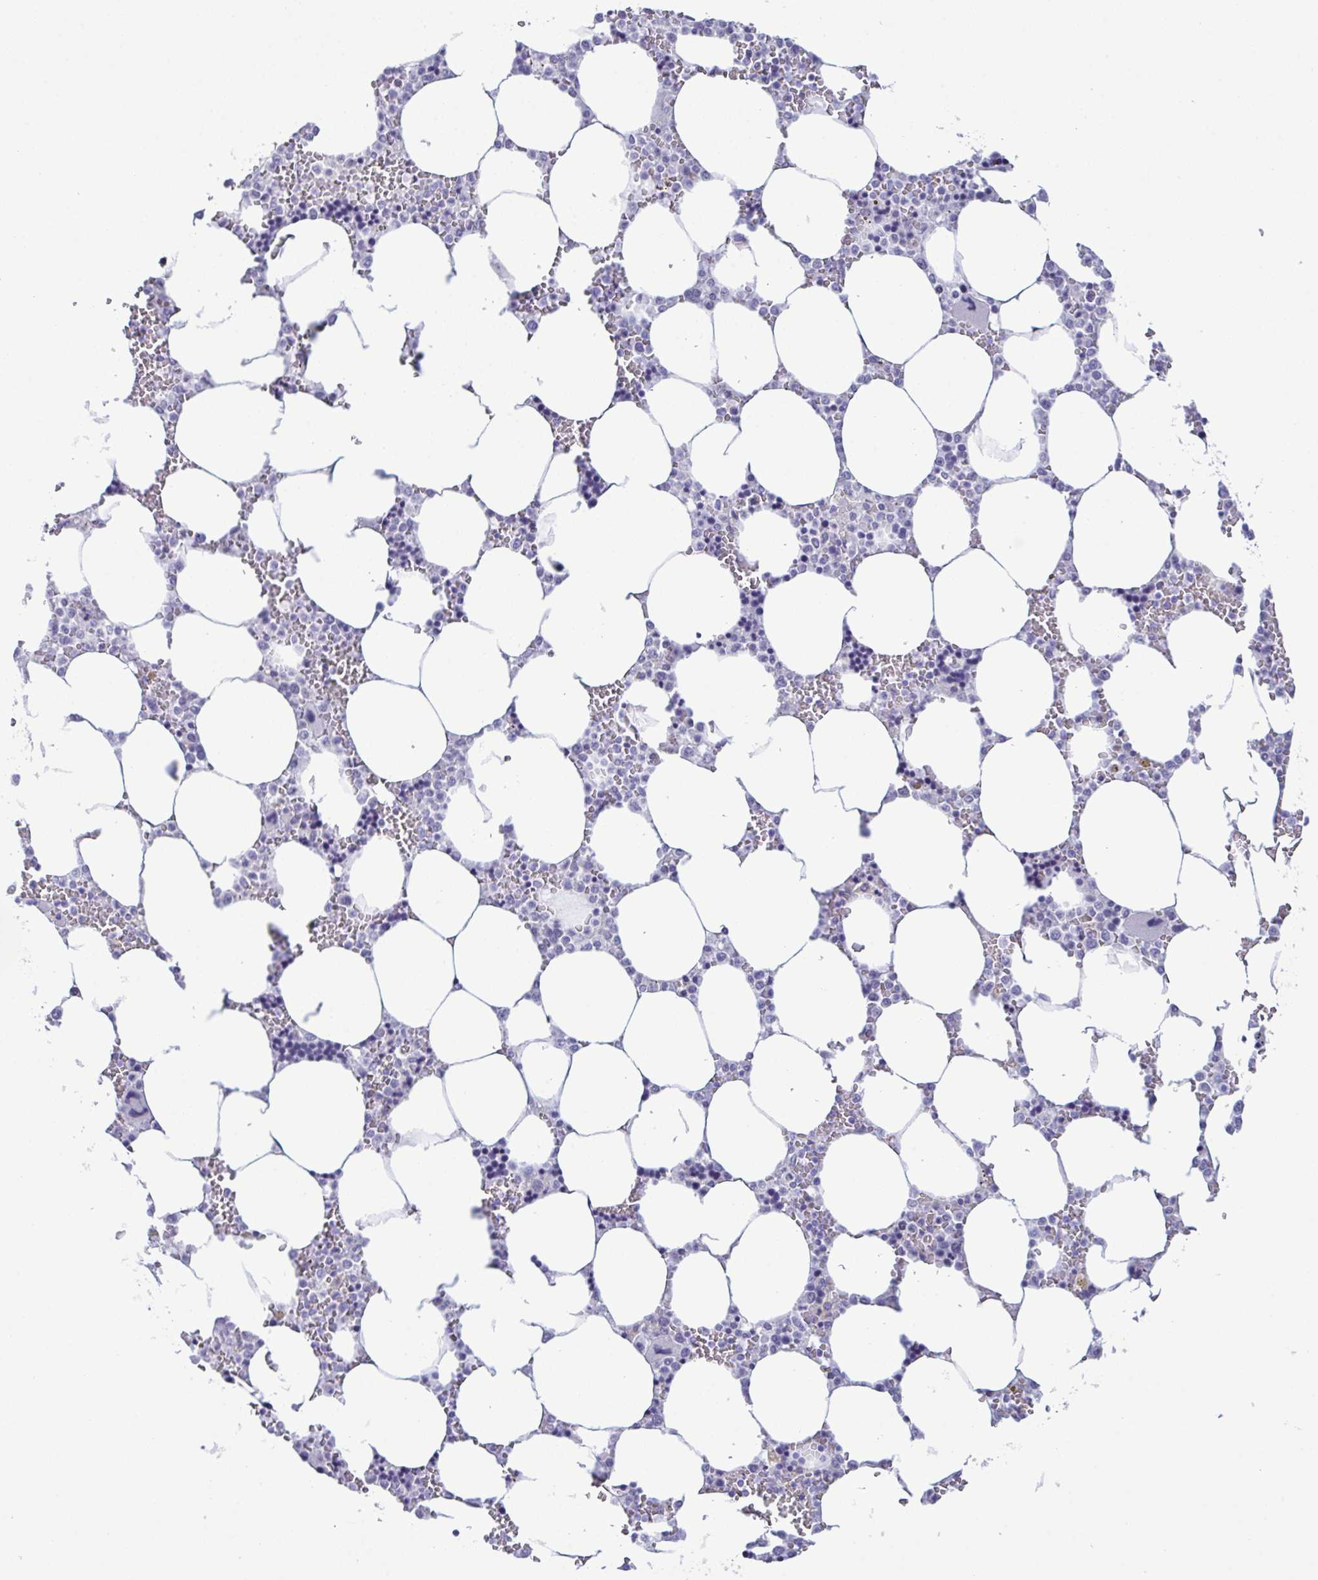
{"staining": {"intensity": "negative", "quantity": "none", "location": "none"}, "tissue": "bone marrow", "cell_type": "Hematopoietic cells", "image_type": "normal", "snomed": [{"axis": "morphology", "description": "Normal tissue, NOS"}, {"axis": "topography", "description": "Bone marrow"}], "caption": "The histopathology image exhibits no staining of hematopoietic cells in unremarkable bone marrow.", "gene": "SUGP2", "patient": {"sex": "male", "age": 64}}